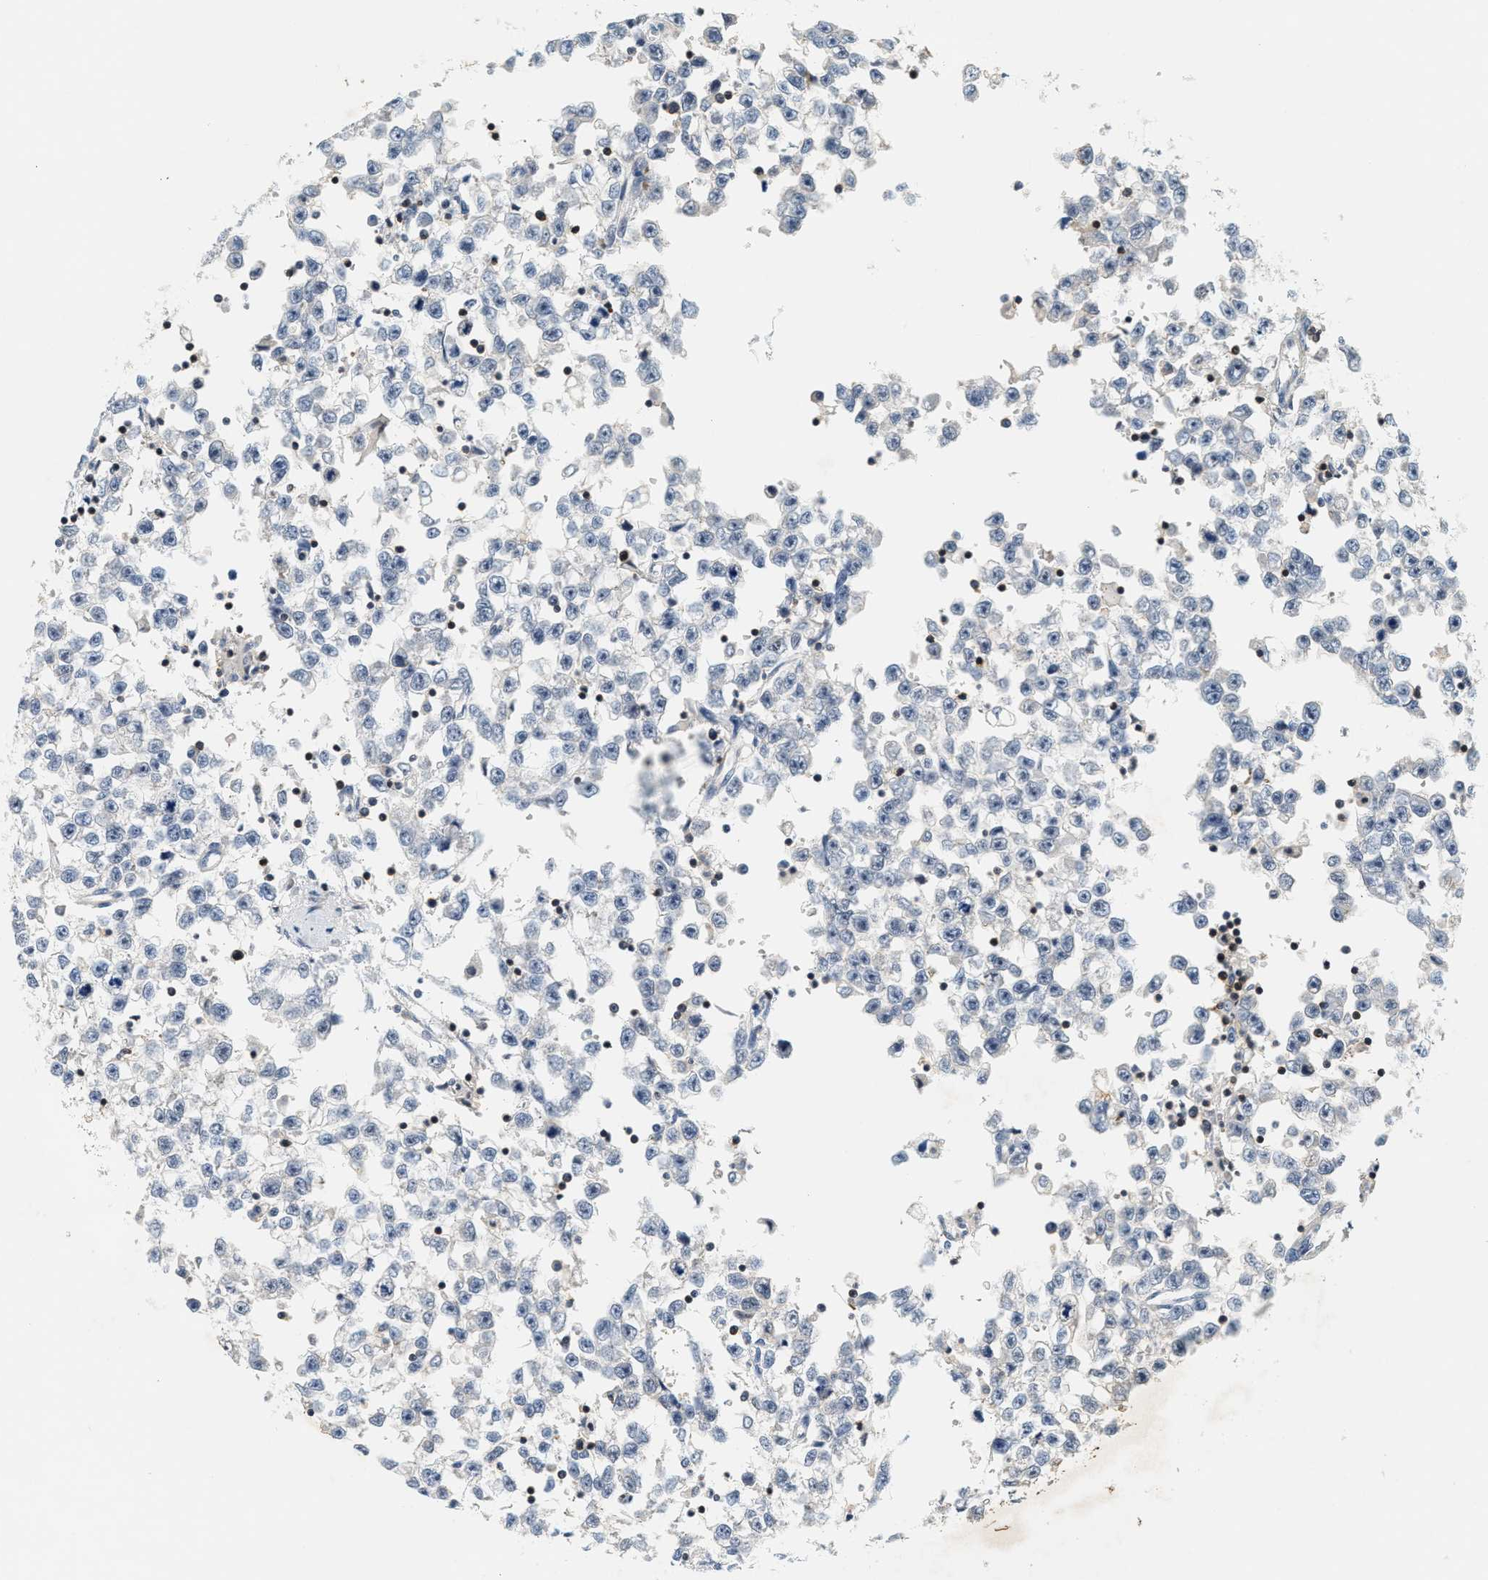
{"staining": {"intensity": "negative", "quantity": "none", "location": "none"}, "tissue": "testis cancer", "cell_type": "Tumor cells", "image_type": "cancer", "snomed": [{"axis": "morphology", "description": "Seminoma, NOS"}, {"axis": "morphology", "description": "Carcinoma, Embryonal, NOS"}, {"axis": "topography", "description": "Testis"}], "caption": "Tumor cells are negative for brown protein staining in testis cancer (embryonal carcinoma).", "gene": "SAMD9", "patient": {"sex": "male", "age": 51}}